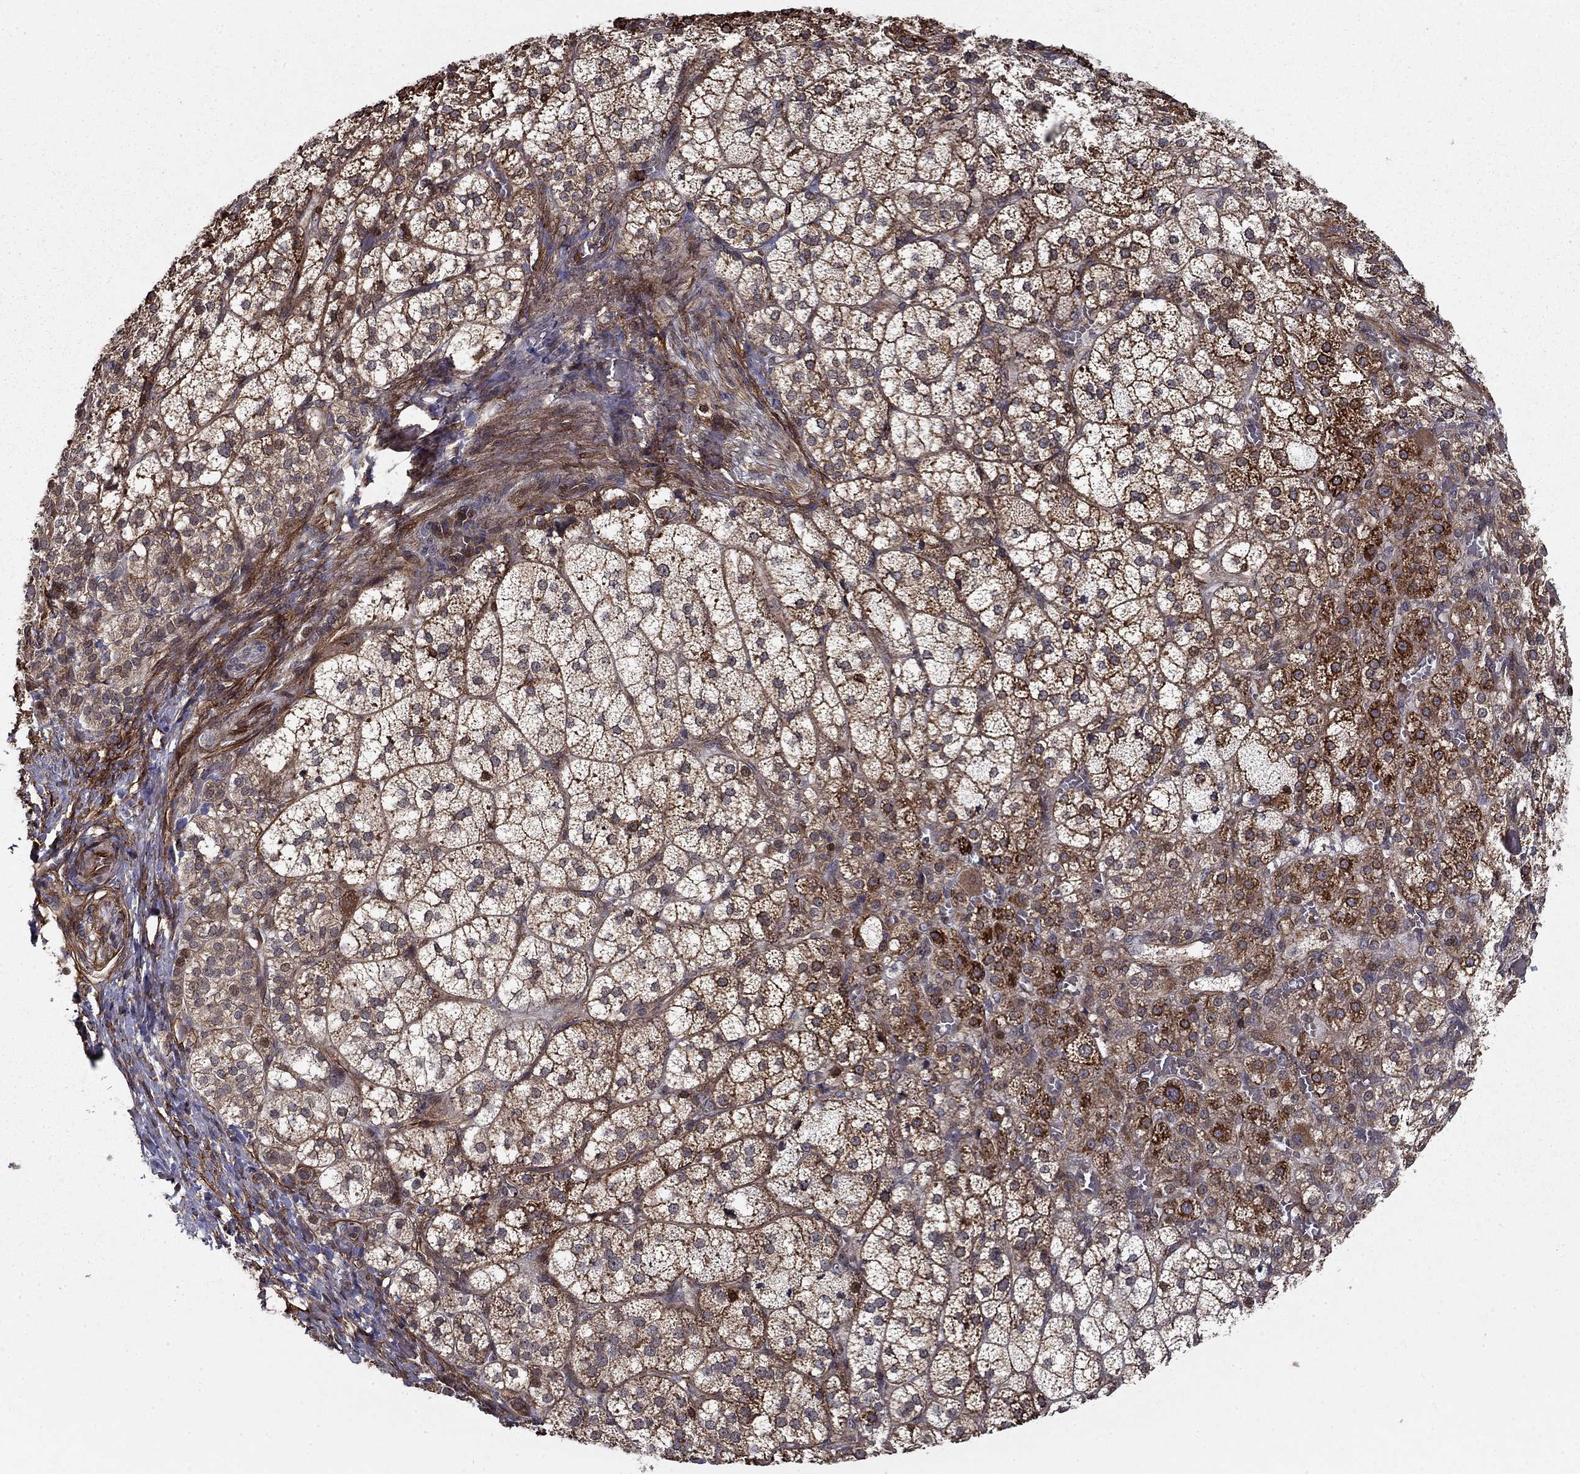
{"staining": {"intensity": "strong", "quantity": "25%-75%", "location": "cytoplasmic/membranous"}, "tissue": "adrenal gland", "cell_type": "Glandular cells", "image_type": "normal", "snomed": [{"axis": "morphology", "description": "Normal tissue, NOS"}, {"axis": "topography", "description": "Adrenal gland"}], "caption": "Adrenal gland stained with DAB (3,3'-diaminobenzidine) immunohistochemistry (IHC) shows high levels of strong cytoplasmic/membranous staining in approximately 25%-75% of glandular cells. Nuclei are stained in blue.", "gene": "ADM", "patient": {"sex": "female", "age": 60}}